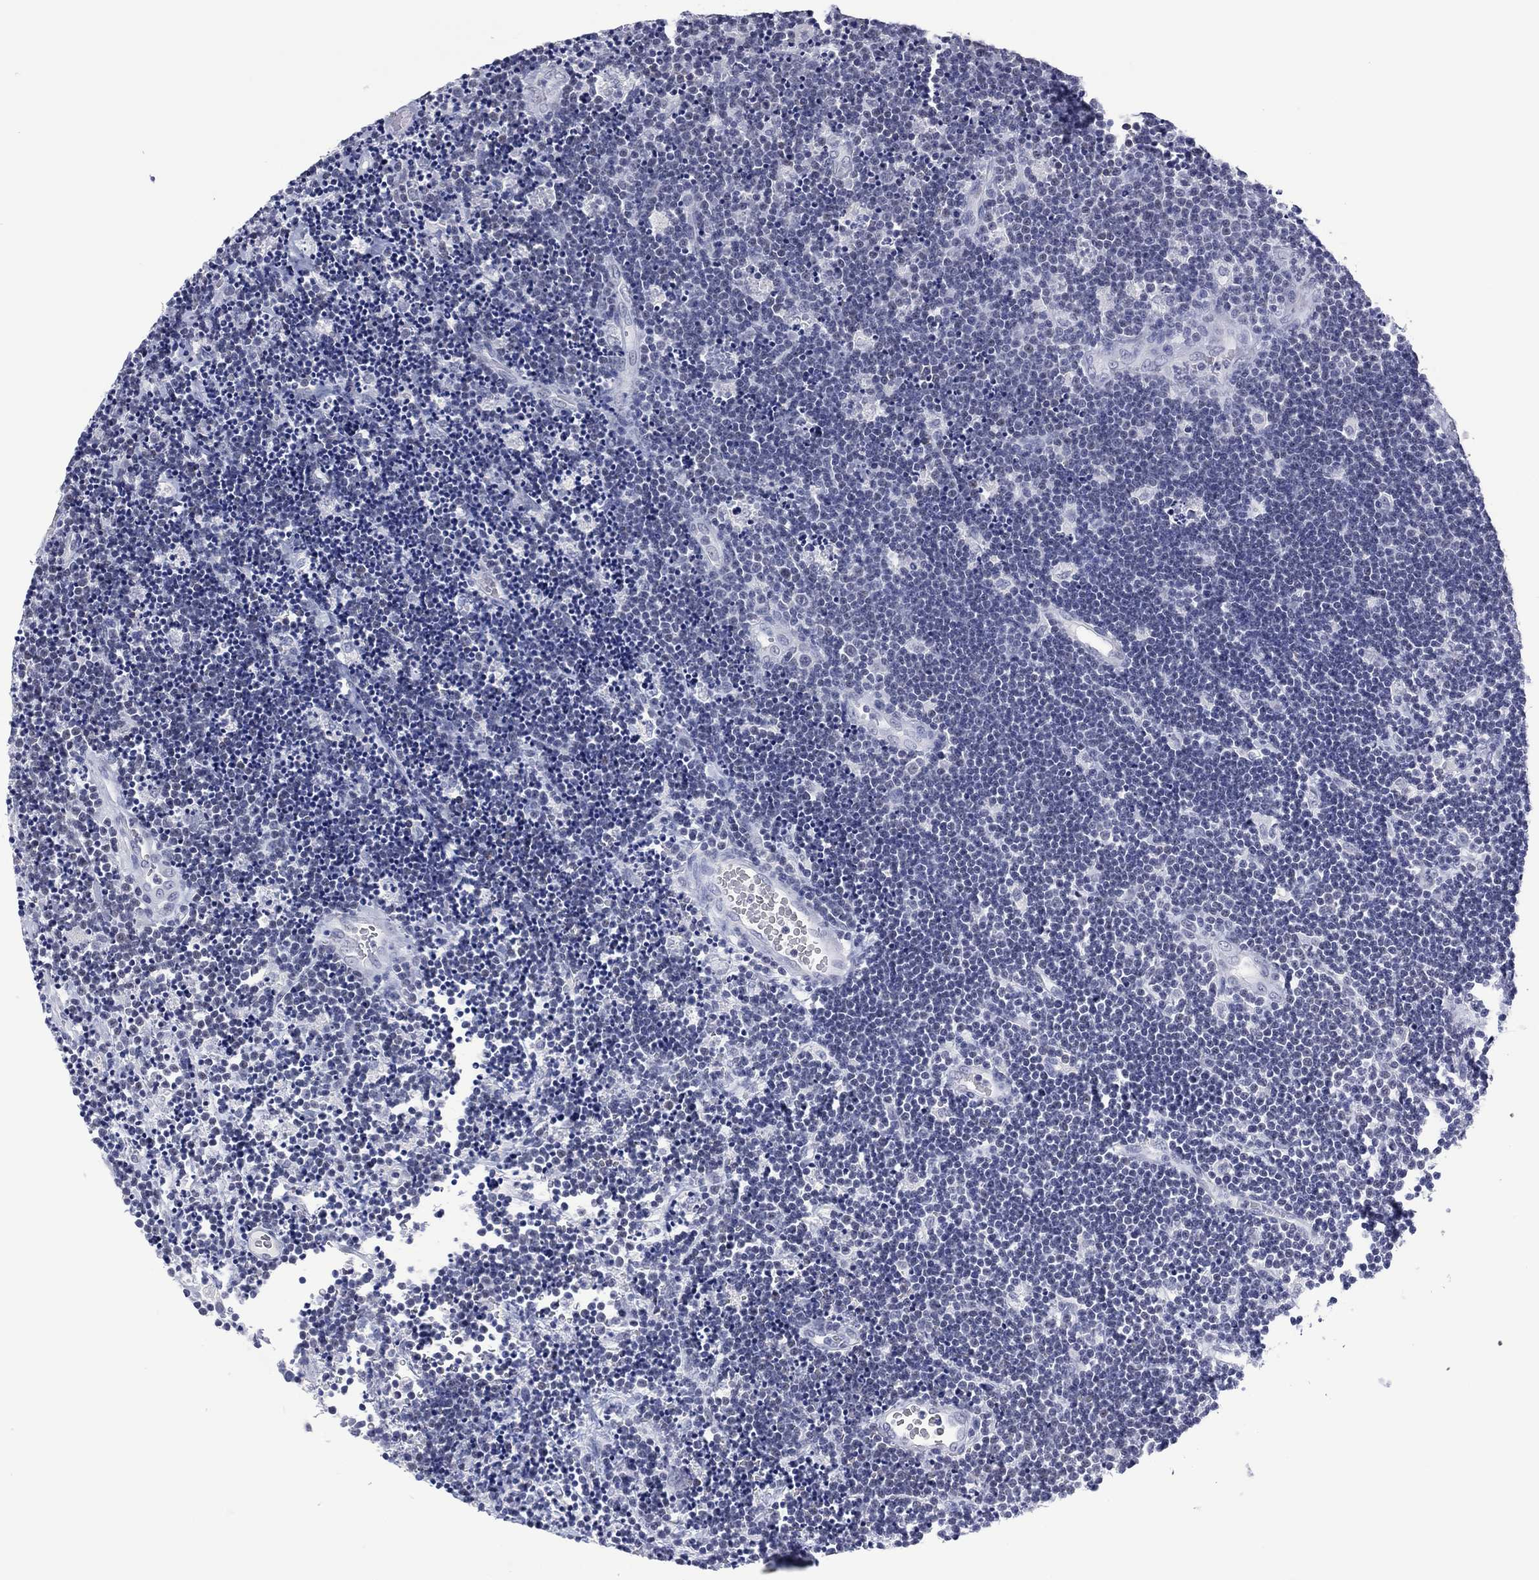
{"staining": {"intensity": "negative", "quantity": "none", "location": "none"}, "tissue": "lymphoma", "cell_type": "Tumor cells", "image_type": "cancer", "snomed": [{"axis": "morphology", "description": "Malignant lymphoma, non-Hodgkin's type, Low grade"}, {"axis": "topography", "description": "Brain"}], "caption": "High magnification brightfield microscopy of low-grade malignant lymphoma, non-Hodgkin's type stained with DAB (3,3'-diaminobenzidine) (brown) and counterstained with hematoxylin (blue): tumor cells show no significant staining.", "gene": "UTF1", "patient": {"sex": "female", "age": 66}}